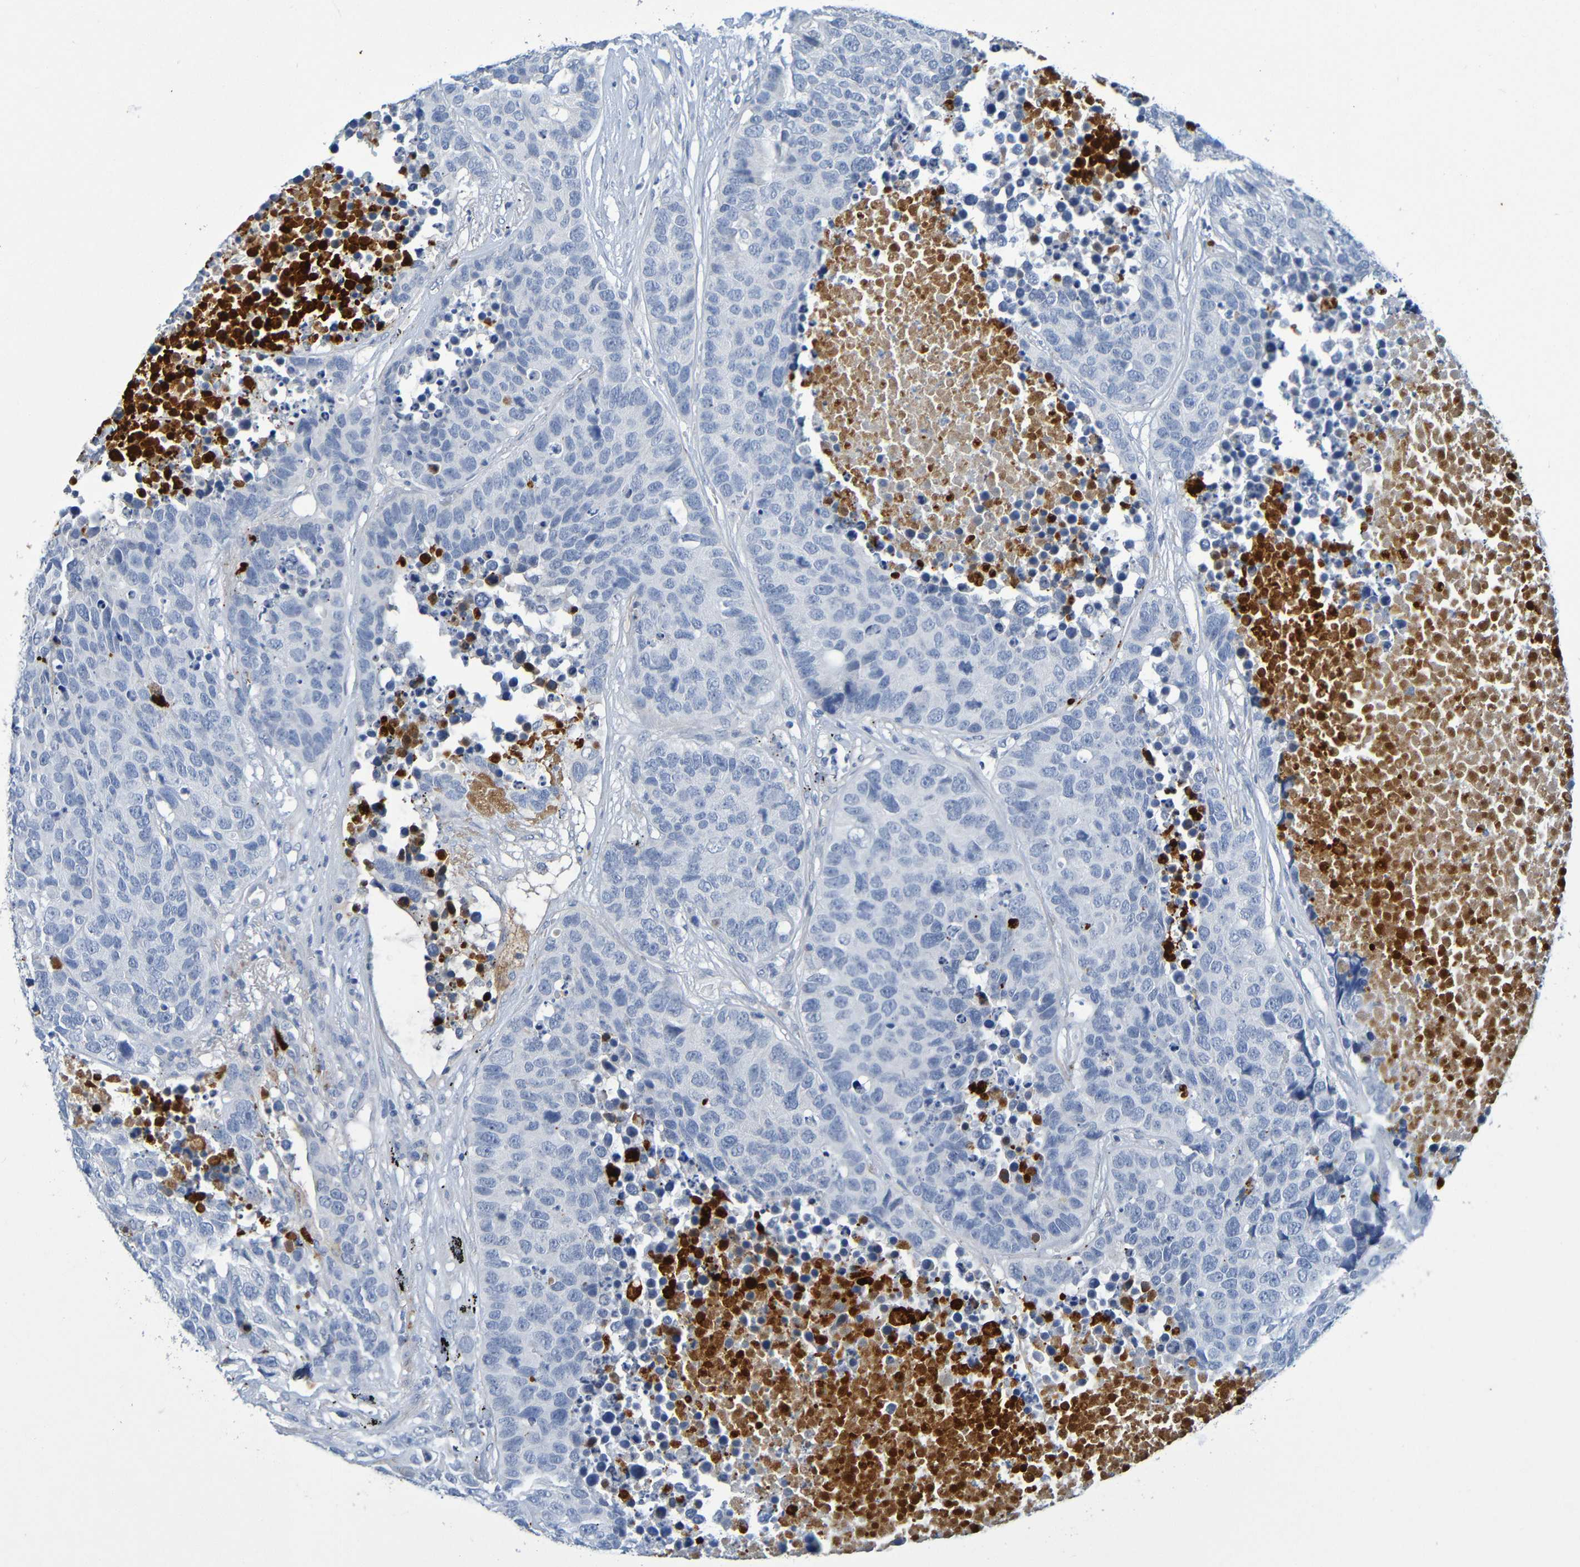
{"staining": {"intensity": "negative", "quantity": "none", "location": "none"}, "tissue": "carcinoid", "cell_type": "Tumor cells", "image_type": "cancer", "snomed": [{"axis": "morphology", "description": "Carcinoid, malignant, NOS"}, {"axis": "topography", "description": "Lung"}], "caption": "Tumor cells are negative for brown protein staining in carcinoid (malignant).", "gene": "IL10", "patient": {"sex": "male", "age": 60}}